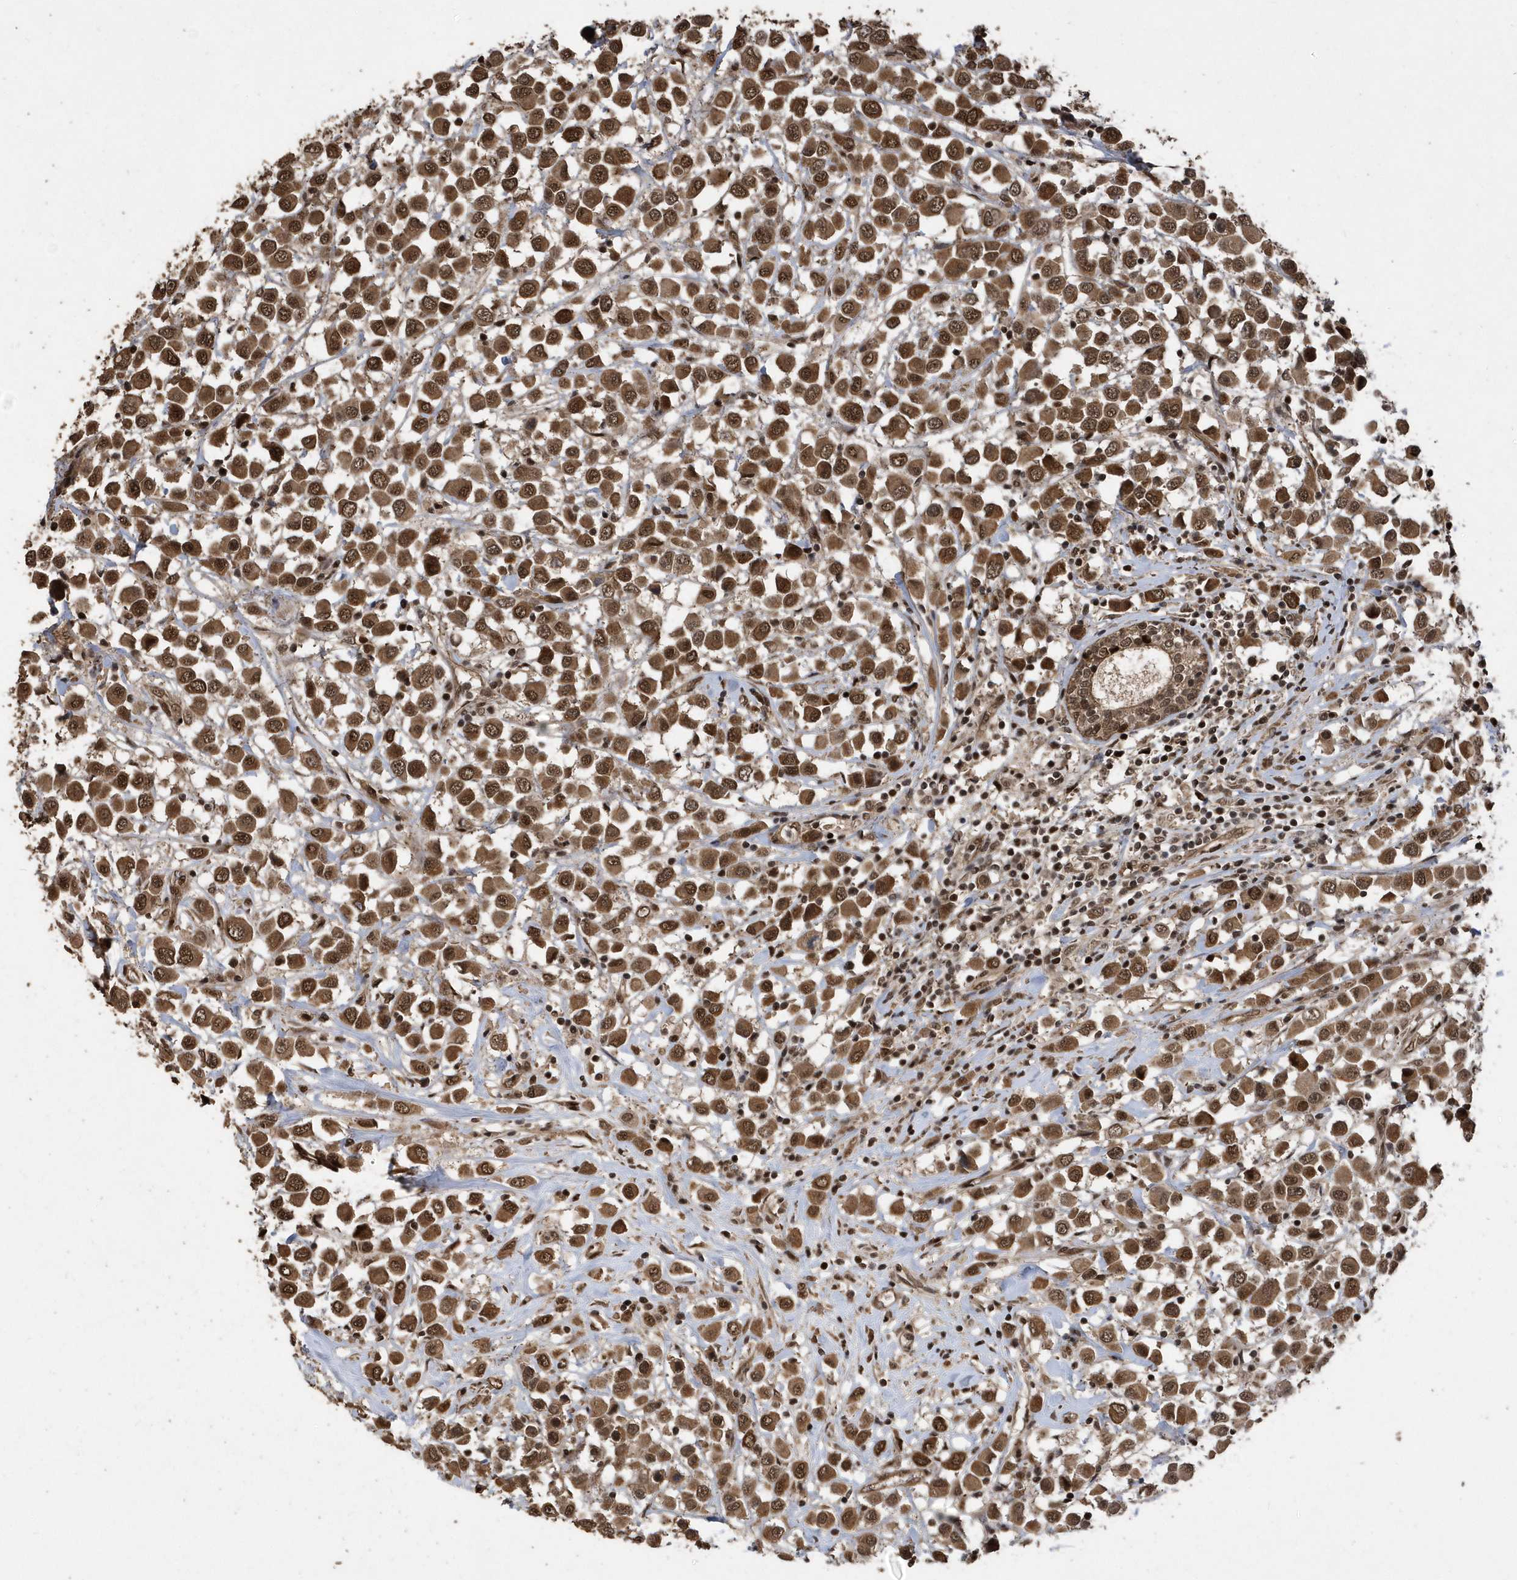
{"staining": {"intensity": "moderate", "quantity": ">75%", "location": "cytoplasmic/membranous,nuclear"}, "tissue": "breast cancer", "cell_type": "Tumor cells", "image_type": "cancer", "snomed": [{"axis": "morphology", "description": "Duct carcinoma"}, {"axis": "topography", "description": "Breast"}], "caption": "Breast invasive ductal carcinoma was stained to show a protein in brown. There is medium levels of moderate cytoplasmic/membranous and nuclear staining in about >75% of tumor cells.", "gene": "INTS12", "patient": {"sex": "female", "age": 61}}